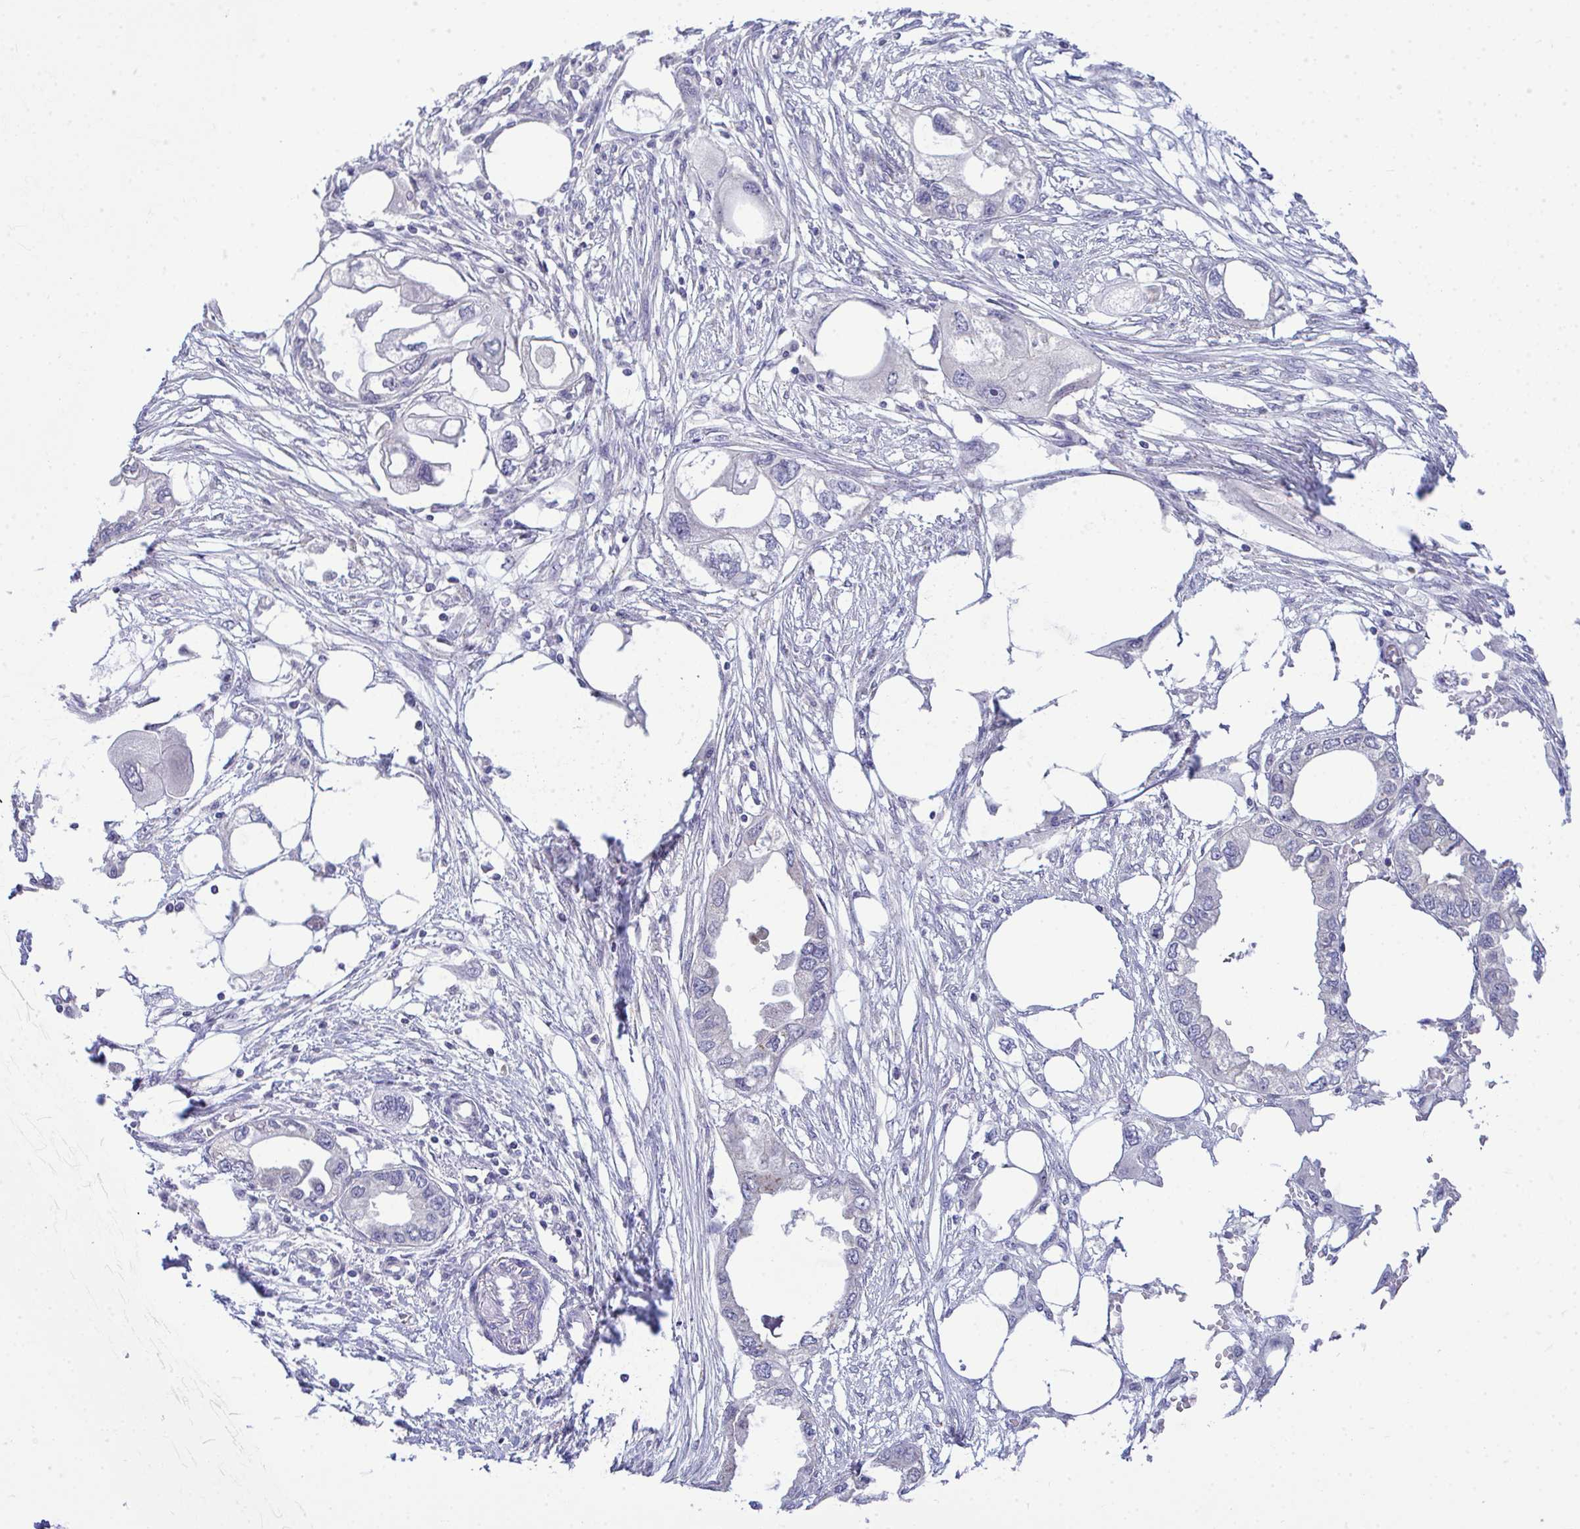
{"staining": {"intensity": "negative", "quantity": "none", "location": "none"}, "tissue": "endometrial cancer", "cell_type": "Tumor cells", "image_type": "cancer", "snomed": [{"axis": "morphology", "description": "Adenocarcinoma, NOS"}, {"axis": "morphology", "description": "Adenocarcinoma, metastatic, NOS"}, {"axis": "topography", "description": "Adipose tissue"}, {"axis": "topography", "description": "Endometrium"}], "caption": "Tumor cells are negative for brown protein staining in endometrial adenocarcinoma.", "gene": "PIGK", "patient": {"sex": "female", "age": 67}}